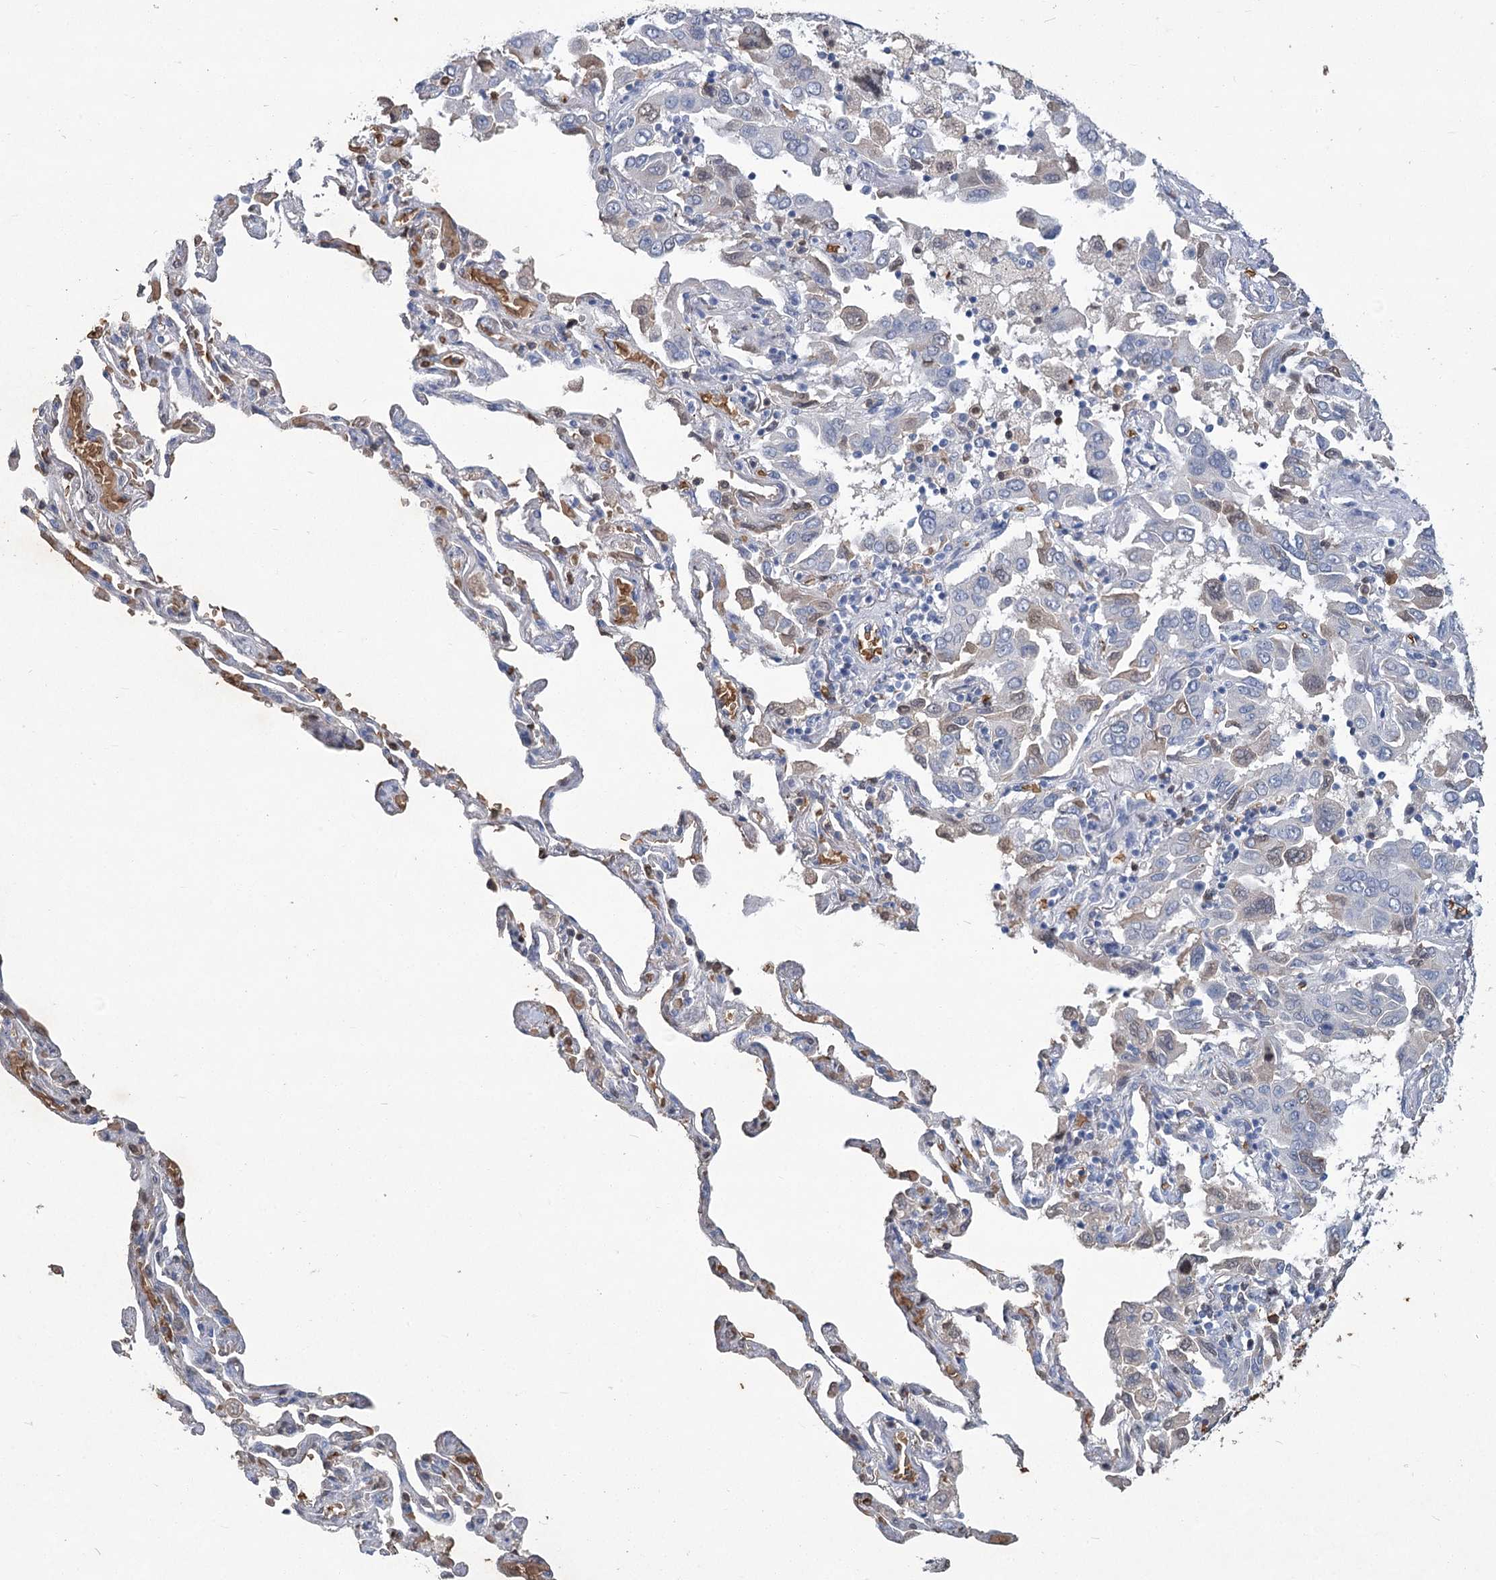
{"staining": {"intensity": "negative", "quantity": "none", "location": "none"}, "tissue": "lung cancer", "cell_type": "Tumor cells", "image_type": "cancer", "snomed": [{"axis": "morphology", "description": "Adenocarcinoma, NOS"}, {"axis": "topography", "description": "Lung"}], "caption": "This is an immunohistochemistry histopathology image of adenocarcinoma (lung). There is no positivity in tumor cells.", "gene": "HBA1", "patient": {"sex": "male", "age": 64}}